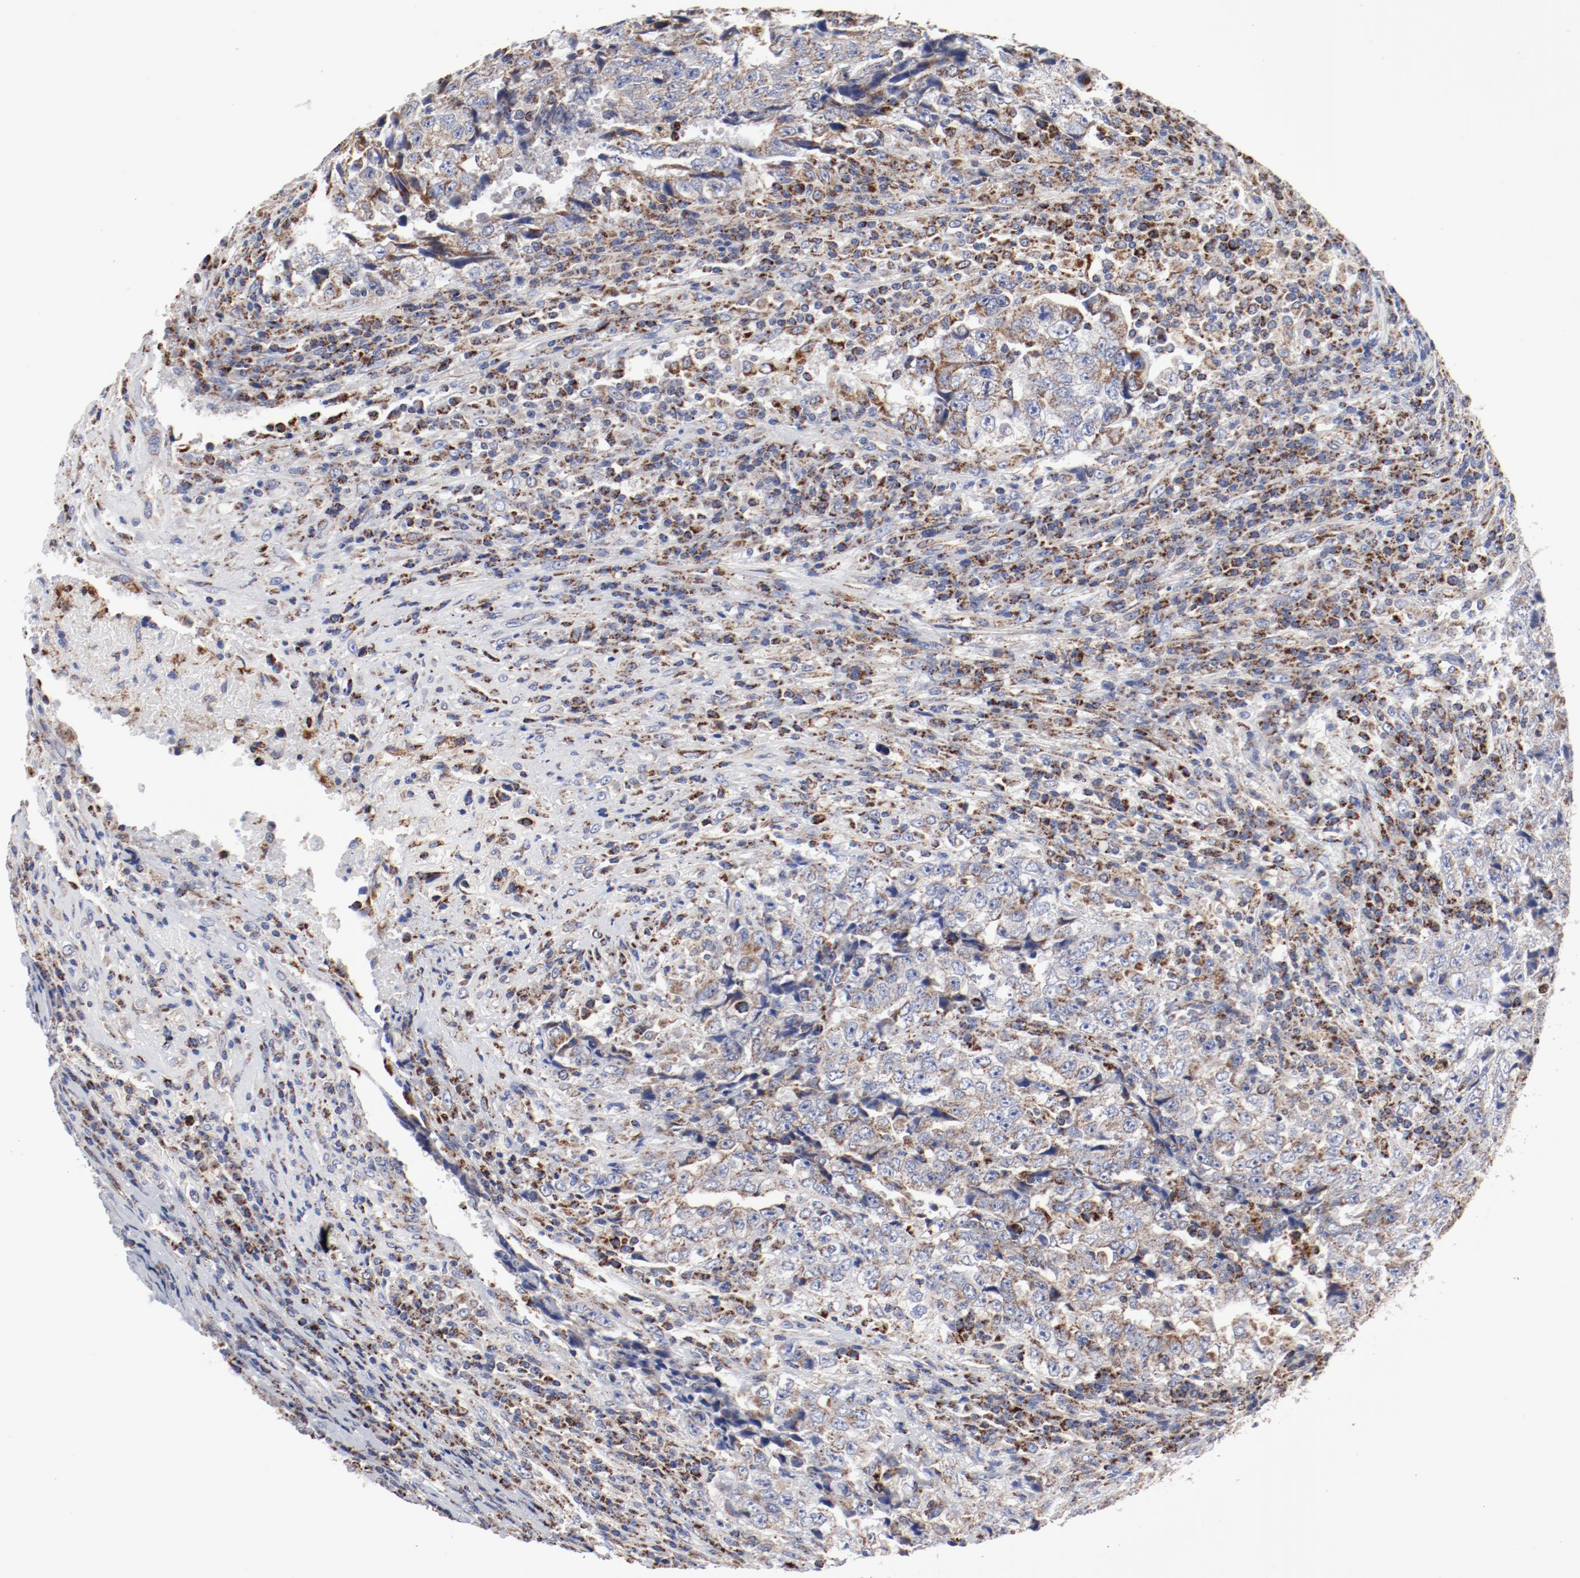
{"staining": {"intensity": "weak", "quantity": "25%-75%", "location": "cytoplasmic/membranous"}, "tissue": "testis cancer", "cell_type": "Tumor cells", "image_type": "cancer", "snomed": [{"axis": "morphology", "description": "Necrosis, NOS"}, {"axis": "morphology", "description": "Carcinoma, Embryonal, NOS"}, {"axis": "topography", "description": "Testis"}], "caption": "The immunohistochemical stain shows weak cytoplasmic/membranous staining in tumor cells of testis embryonal carcinoma tissue.", "gene": "NDUFV2", "patient": {"sex": "male", "age": 19}}